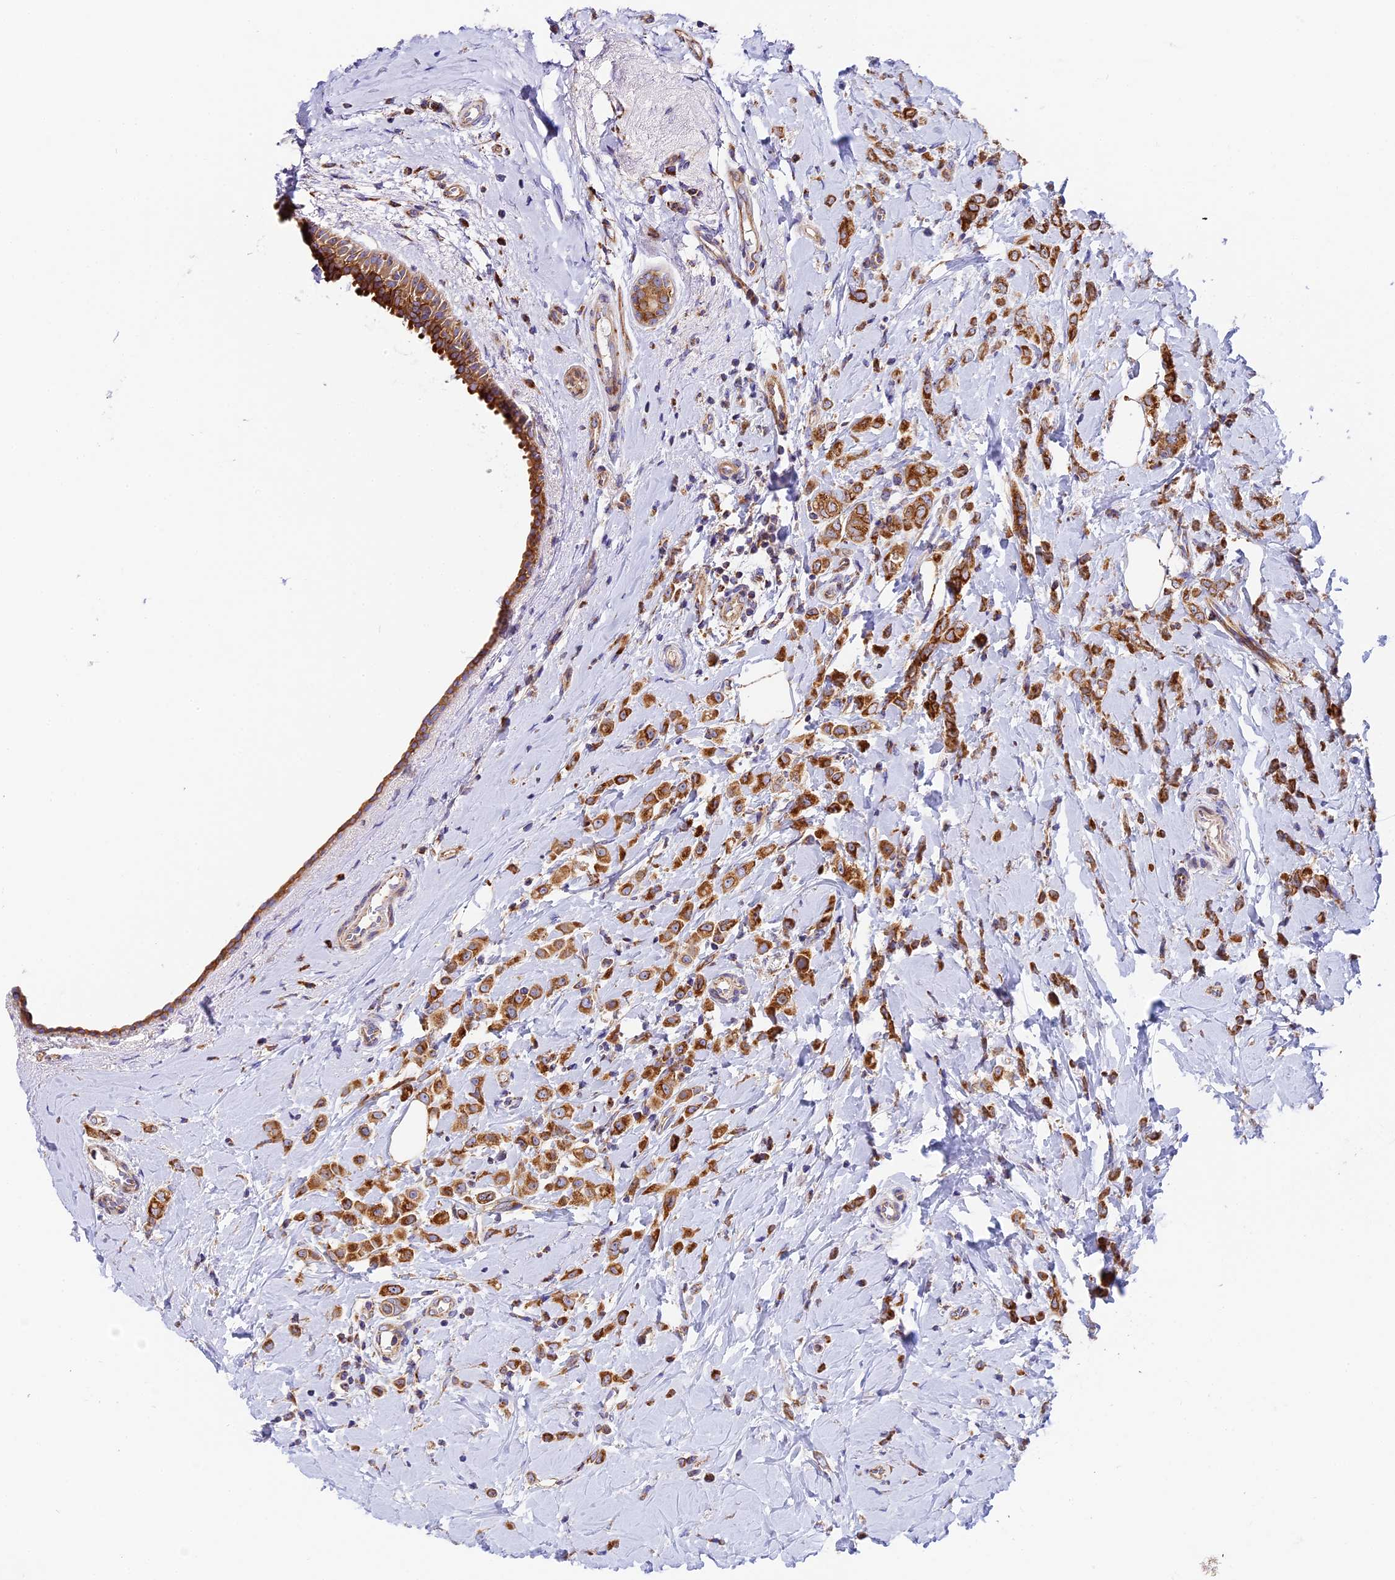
{"staining": {"intensity": "strong", "quantity": ">75%", "location": "cytoplasmic/membranous"}, "tissue": "breast cancer", "cell_type": "Tumor cells", "image_type": "cancer", "snomed": [{"axis": "morphology", "description": "Lobular carcinoma"}, {"axis": "topography", "description": "Breast"}], "caption": "An IHC histopathology image of neoplastic tissue is shown. Protein staining in brown shows strong cytoplasmic/membranous positivity in breast lobular carcinoma within tumor cells. Ihc stains the protein of interest in brown and the nuclei are stained blue.", "gene": "MRAS", "patient": {"sex": "female", "age": 47}}